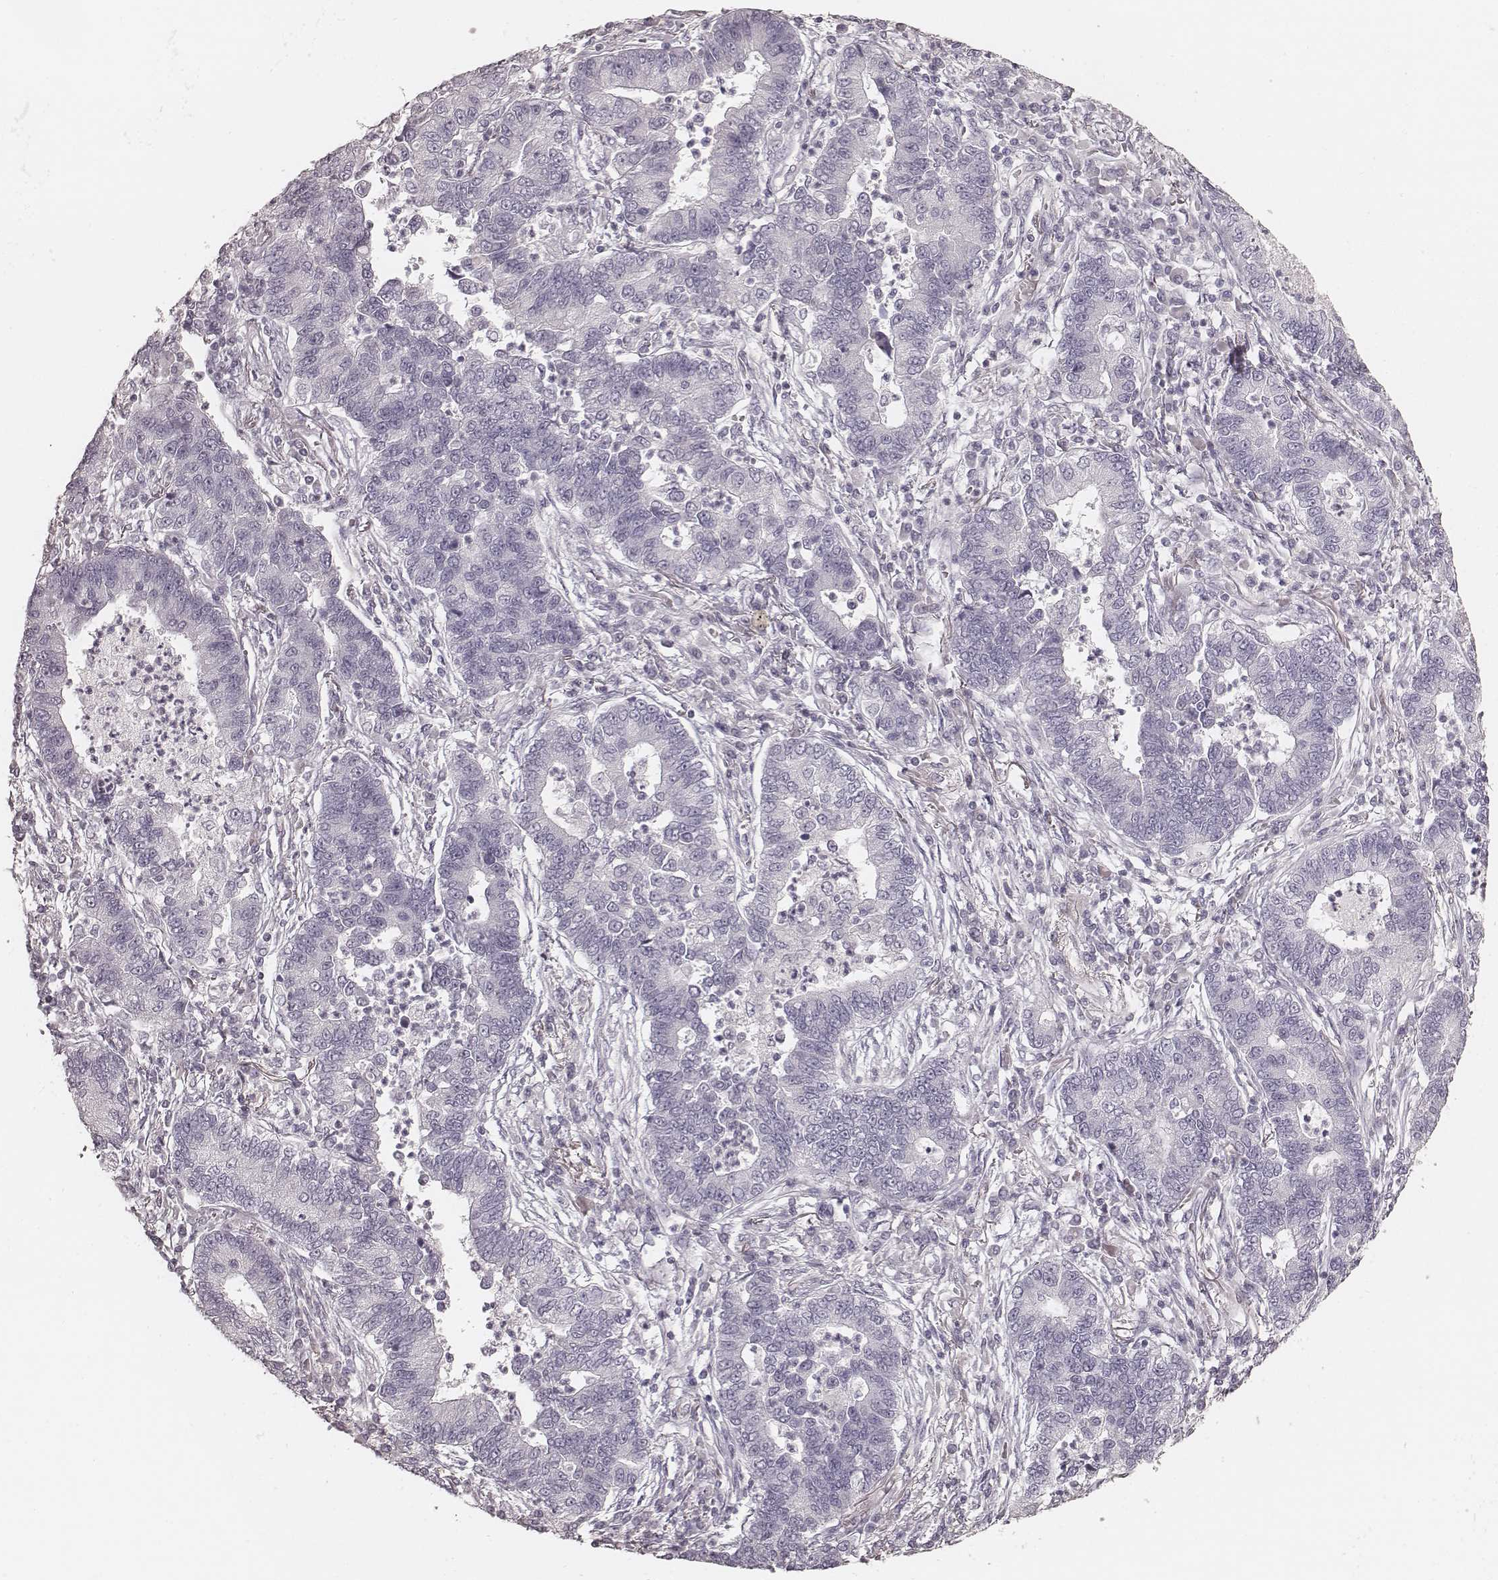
{"staining": {"intensity": "negative", "quantity": "none", "location": "none"}, "tissue": "lung cancer", "cell_type": "Tumor cells", "image_type": "cancer", "snomed": [{"axis": "morphology", "description": "Adenocarcinoma, NOS"}, {"axis": "topography", "description": "Lung"}], "caption": "An immunohistochemistry (IHC) histopathology image of lung cancer (adenocarcinoma) is shown. There is no staining in tumor cells of lung cancer (adenocarcinoma).", "gene": "KRT26", "patient": {"sex": "female", "age": 57}}